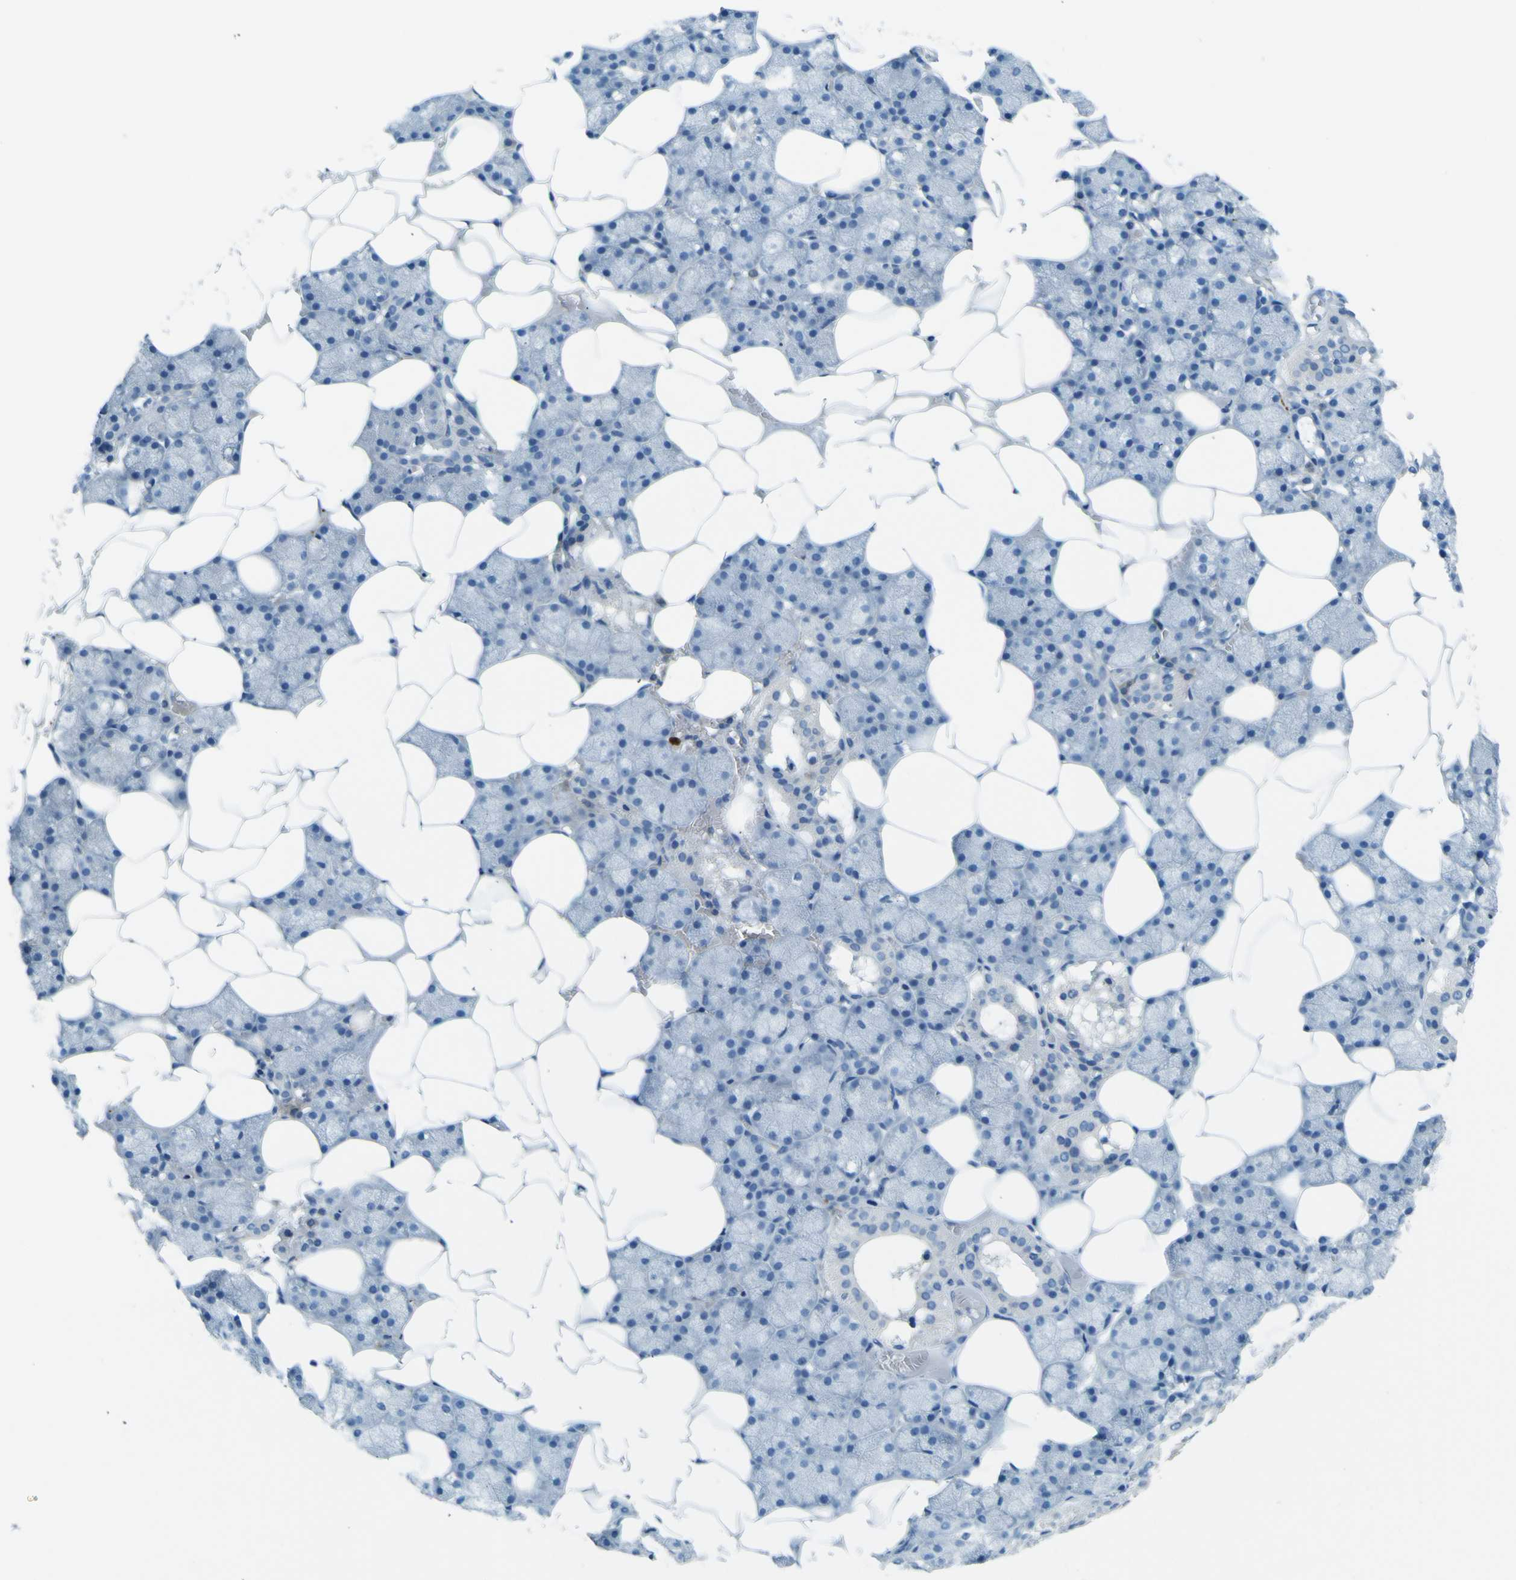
{"staining": {"intensity": "negative", "quantity": "none", "location": "none"}, "tissue": "salivary gland", "cell_type": "Glandular cells", "image_type": "normal", "snomed": [{"axis": "morphology", "description": "Normal tissue, NOS"}, {"axis": "topography", "description": "Salivary gland"}], "caption": "This is an immunohistochemistry (IHC) photomicrograph of benign salivary gland. There is no staining in glandular cells.", "gene": "SORCS1", "patient": {"sex": "male", "age": 62}}